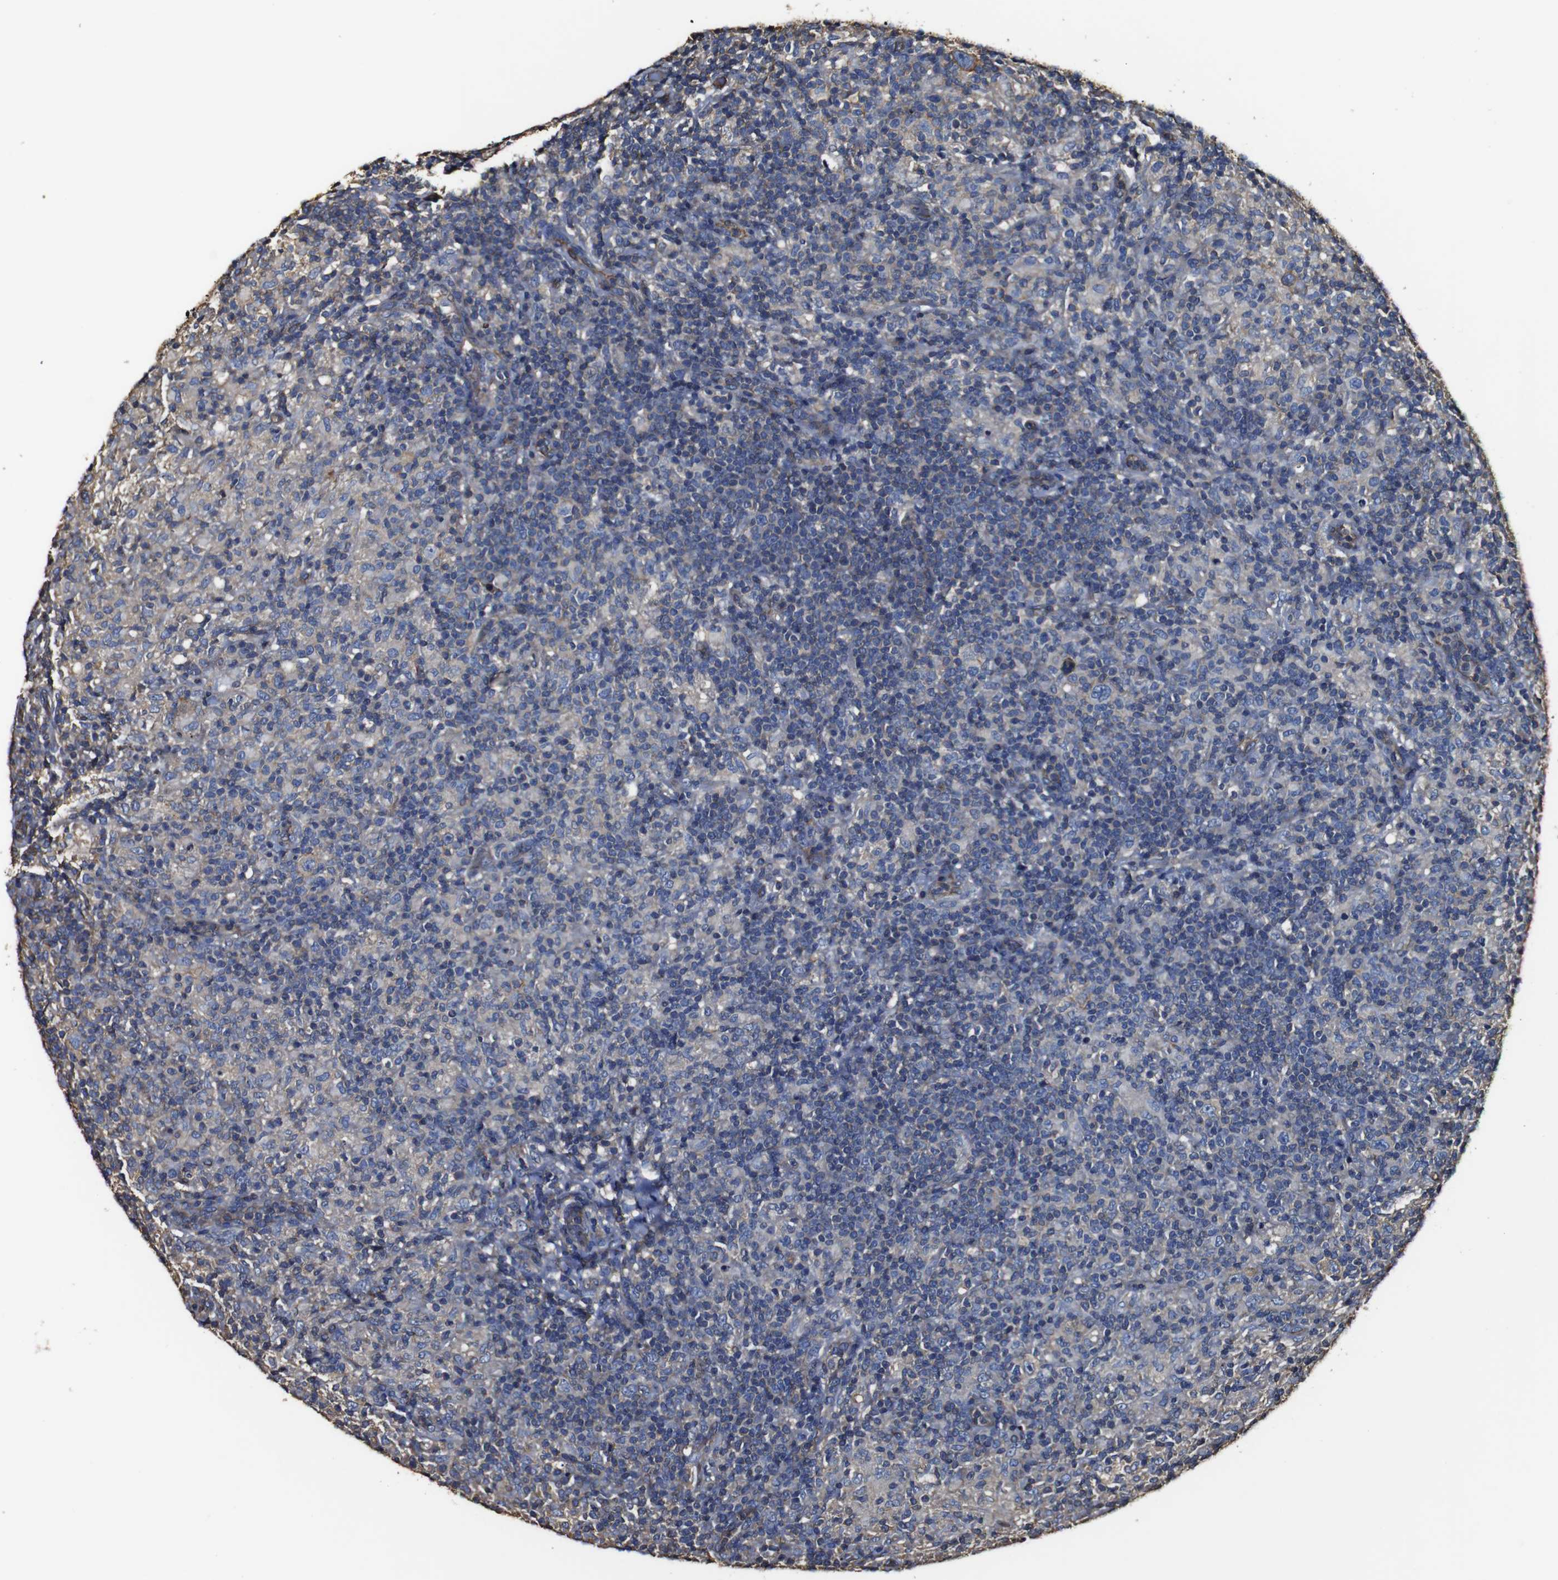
{"staining": {"intensity": "weak", "quantity": "25%-75%", "location": "cytoplasmic/membranous"}, "tissue": "lymphoma", "cell_type": "Tumor cells", "image_type": "cancer", "snomed": [{"axis": "morphology", "description": "Hodgkin's disease, NOS"}, {"axis": "topography", "description": "Lymph node"}], "caption": "This micrograph displays immunohistochemistry staining of human Hodgkin's disease, with low weak cytoplasmic/membranous positivity in about 25%-75% of tumor cells.", "gene": "MSN", "patient": {"sex": "male", "age": 70}}